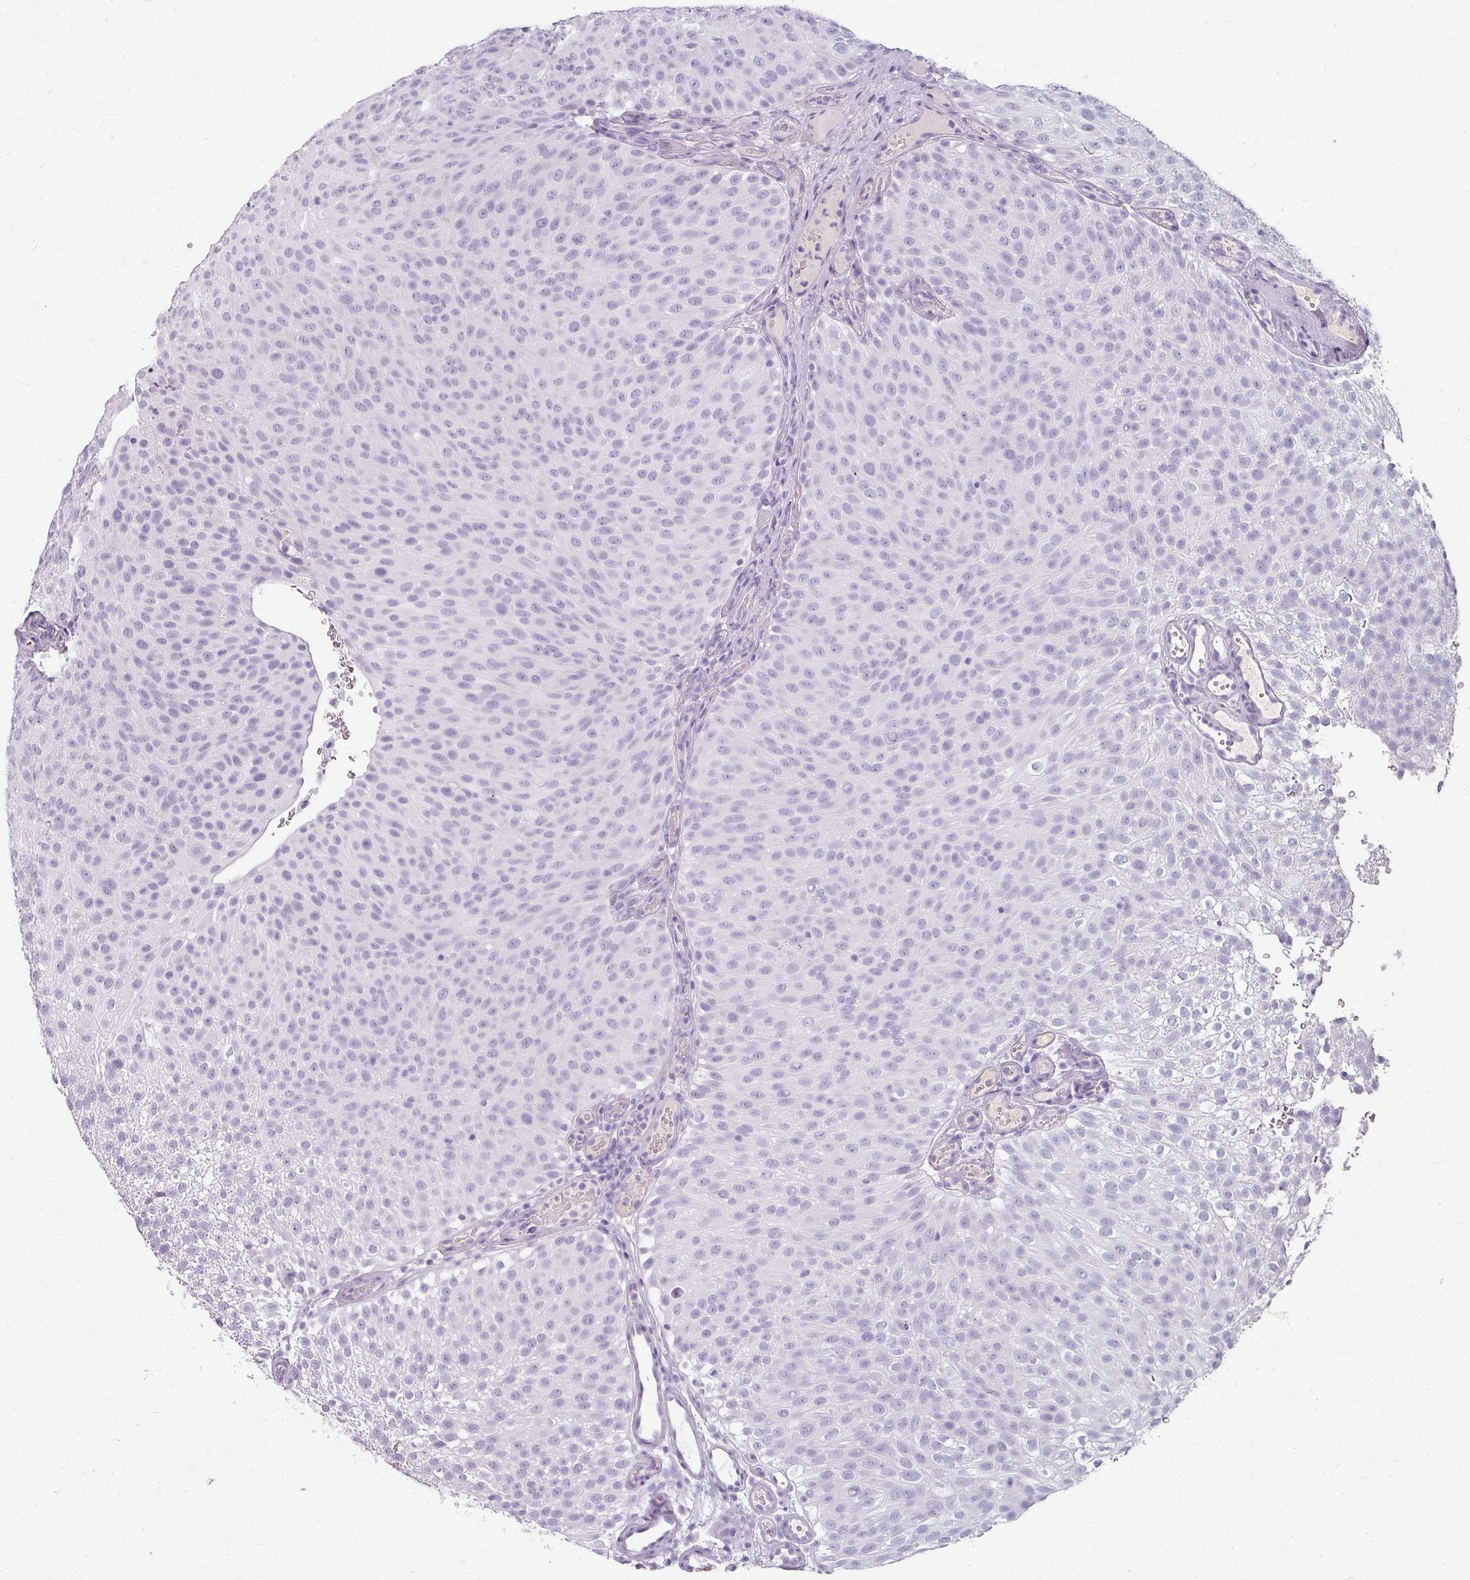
{"staining": {"intensity": "negative", "quantity": "none", "location": "none"}, "tissue": "urothelial cancer", "cell_type": "Tumor cells", "image_type": "cancer", "snomed": [{"axis": "morphology", "description": "Urothelial carcinoma, Low grade"}, {"axis": "topography", "description": "Urinary bladder"}], "caption": "Immunohistochemical staining of human urothelial cancer reveals no significant positivity in tumor cells.", "gene": "REG3G", "patient": {"sex": "male", "age": 78}}